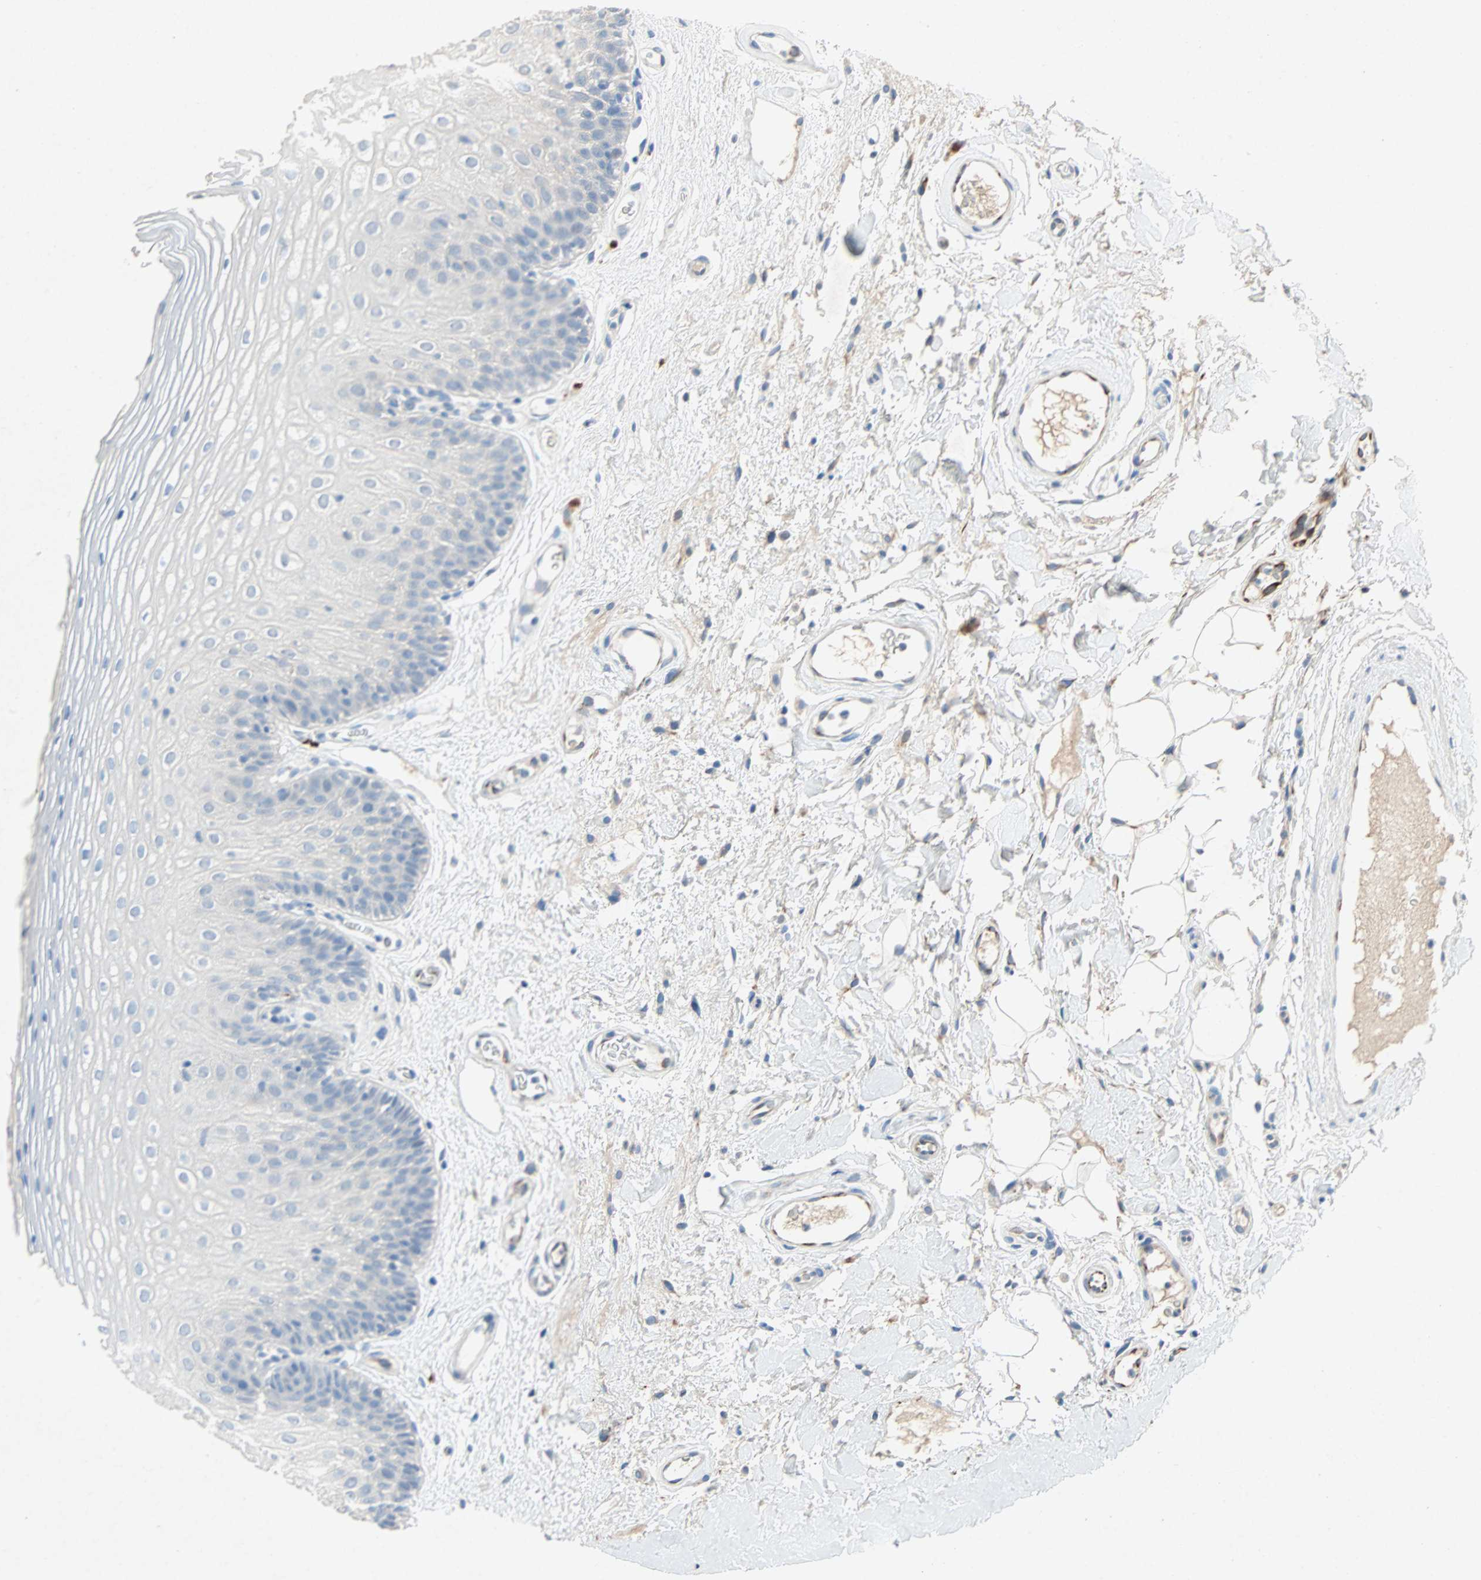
{"staining": {"intensity": "negative", "quantity": "none", "location": "none"}, "tissue": "oral mucosa", "cell_type": "Squamous epithelial cells", "image_type": "normal", "snomed": [{"axis": "morphology", "description": "Normal tissue, NOS"}, {"axis": "morphology", "description": "Squamous cell carcinoma, NOS"}, {"axis": "topography", "description": "Skeletal muscle"}, {"axis": "topography", "description": "Oral tissue"}], "caption": "A high-resolution micrograph shows immunohistochemistry (IHC) staining of benign oral mucosa, which displays no significant expression in squamous epithelial cells. (Brightfield microscopy of DAB (3,3'-diaminobenzidine) IHC at high magnification).", "gene": "PCDHB2", "patient": {"sex": "male", "age": 71}}